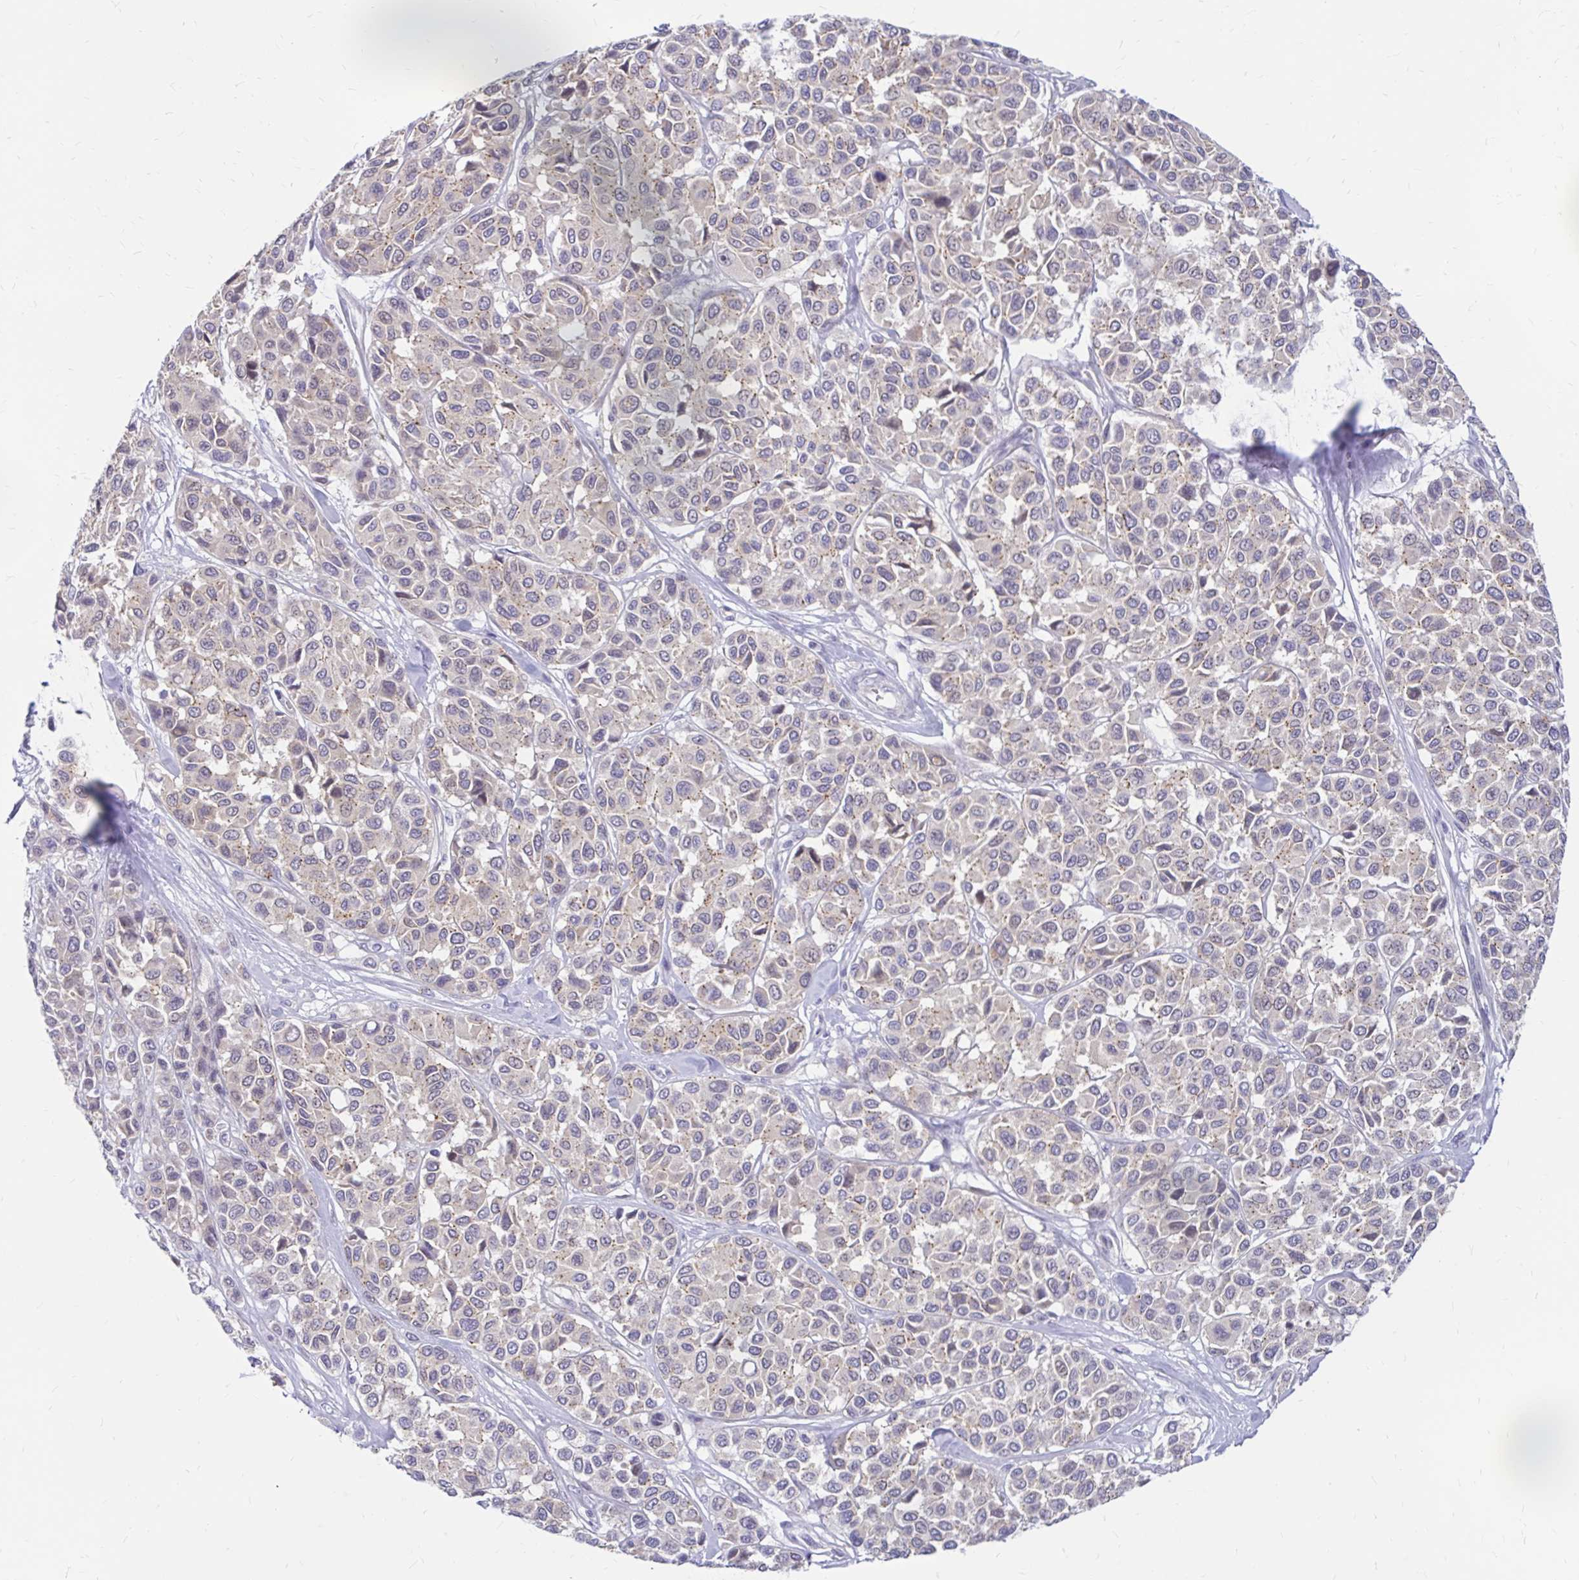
{"staining": {"intensity": "weak", "quantity": "25%-75%", "location": "cytoplasmic/membranous"}, "tissue": "melanoma", "cell_type": "Tumor cells", "image_type": "cancer", "snomed": [{"axis": "morphology", "description": "Malignant melanoma, NOS"}, {"axis": "topography", "description": "Skin"}], "caption": "This is an image of IHC staining of melanoma, which shows weak staining in the cytoplasmic/membranous of tumor cells.", "gene": "MAP1LC3A", "patient": {"sex": "female", "age": 66}}